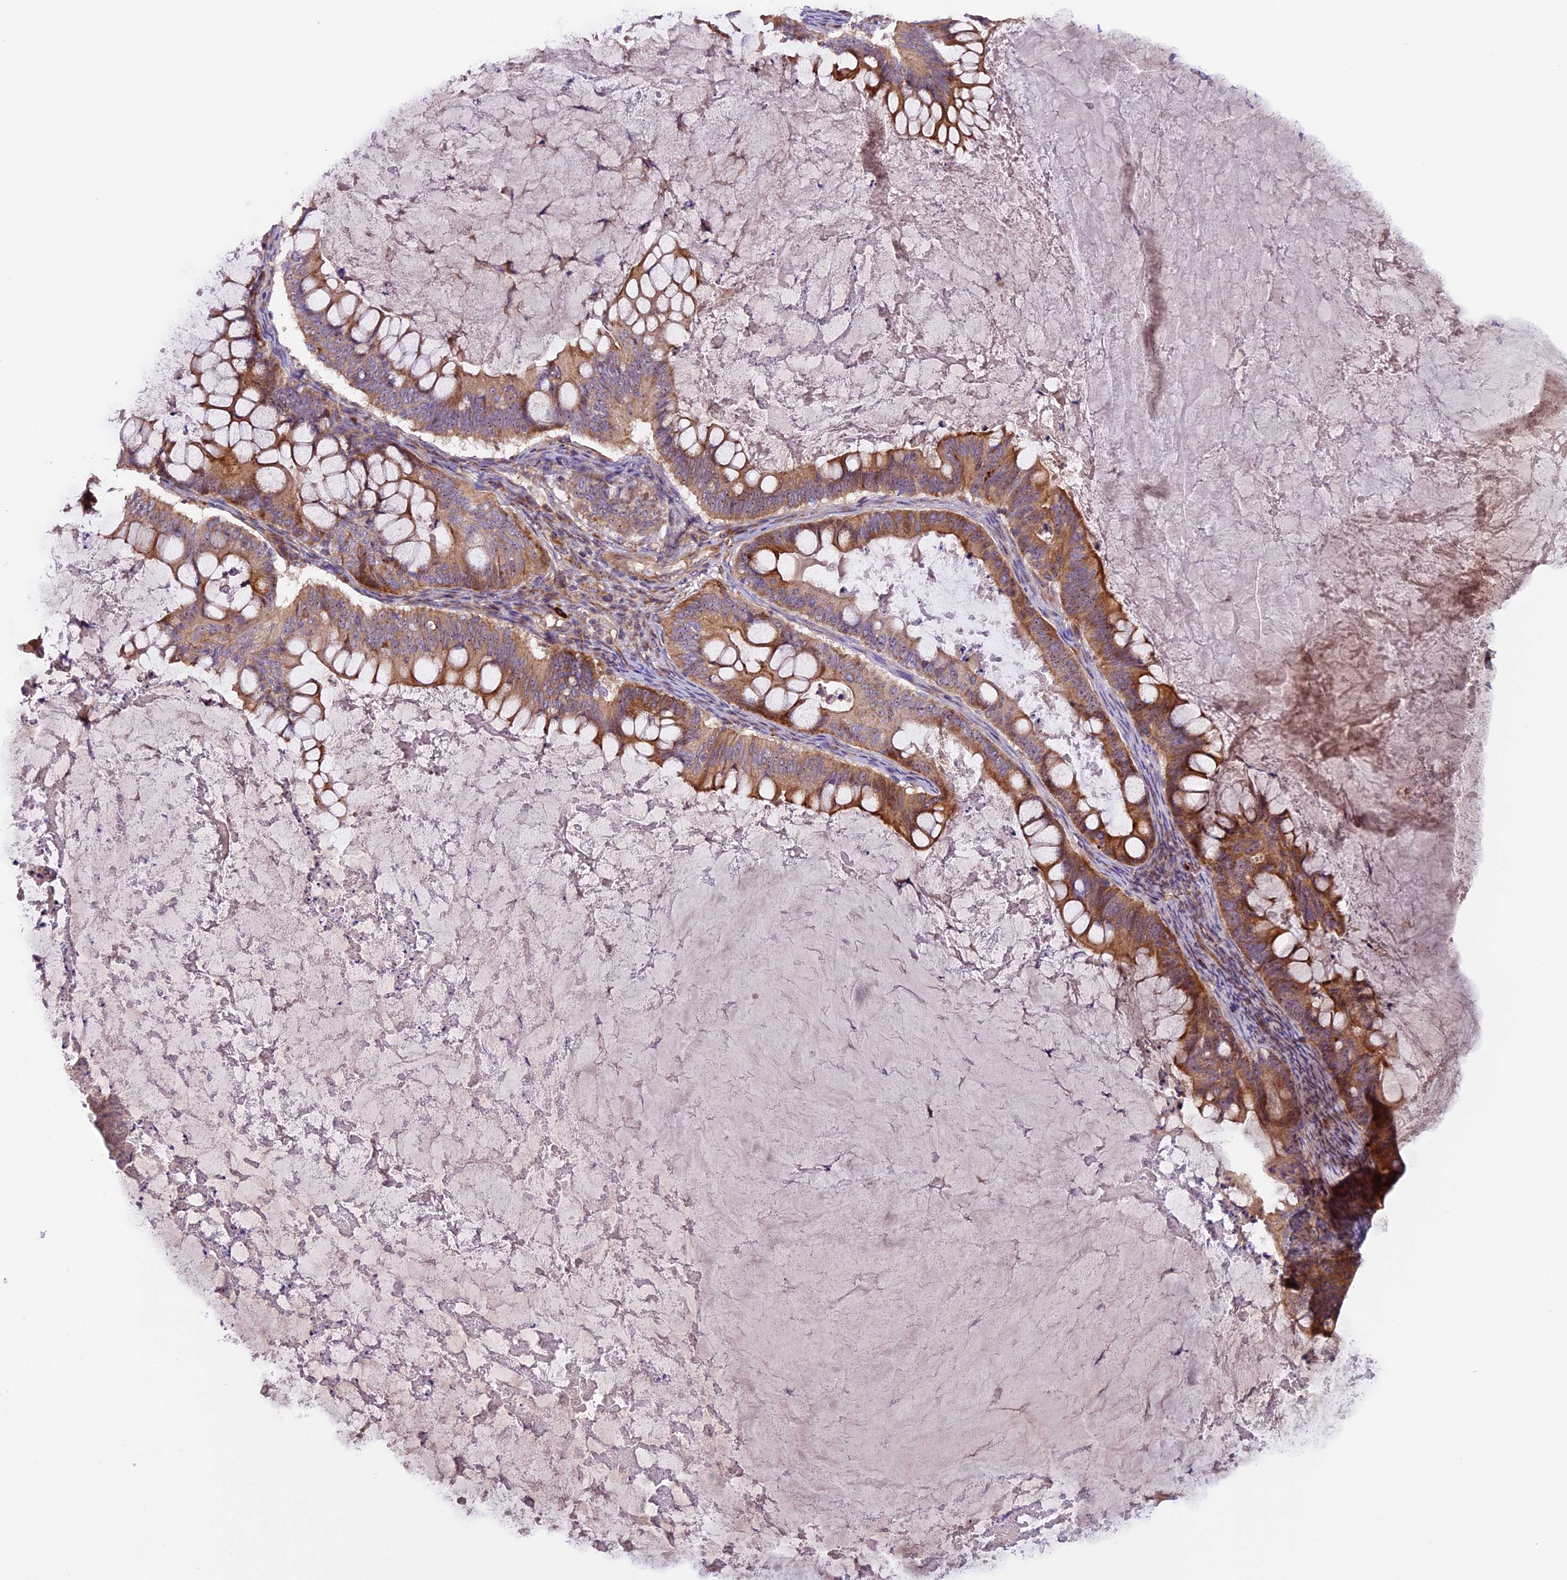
{"staining": {"intensity": "moderate", "quantity": ">75%", "location": "cytoplasmic/membranous"}, "tissue": "ovarian cancer", "cell_type": "Tumor cells", "image_type": "cancer", "snomed": [{"axis": "morphology", "description": "Cystadenocarcinoma, mucinous, NOS"}, {"axis": "topography", "description": "Ovary"}], "caption": "Protein analysis of ovarian cancer (mucinous cystadenocarcinoma) tissue demonstrates moderate cytoplasmic/membranous staining in approximately >75% of tumor cells.", "gene": "FRY", "patient": {"sex": "female", "age": 61}}